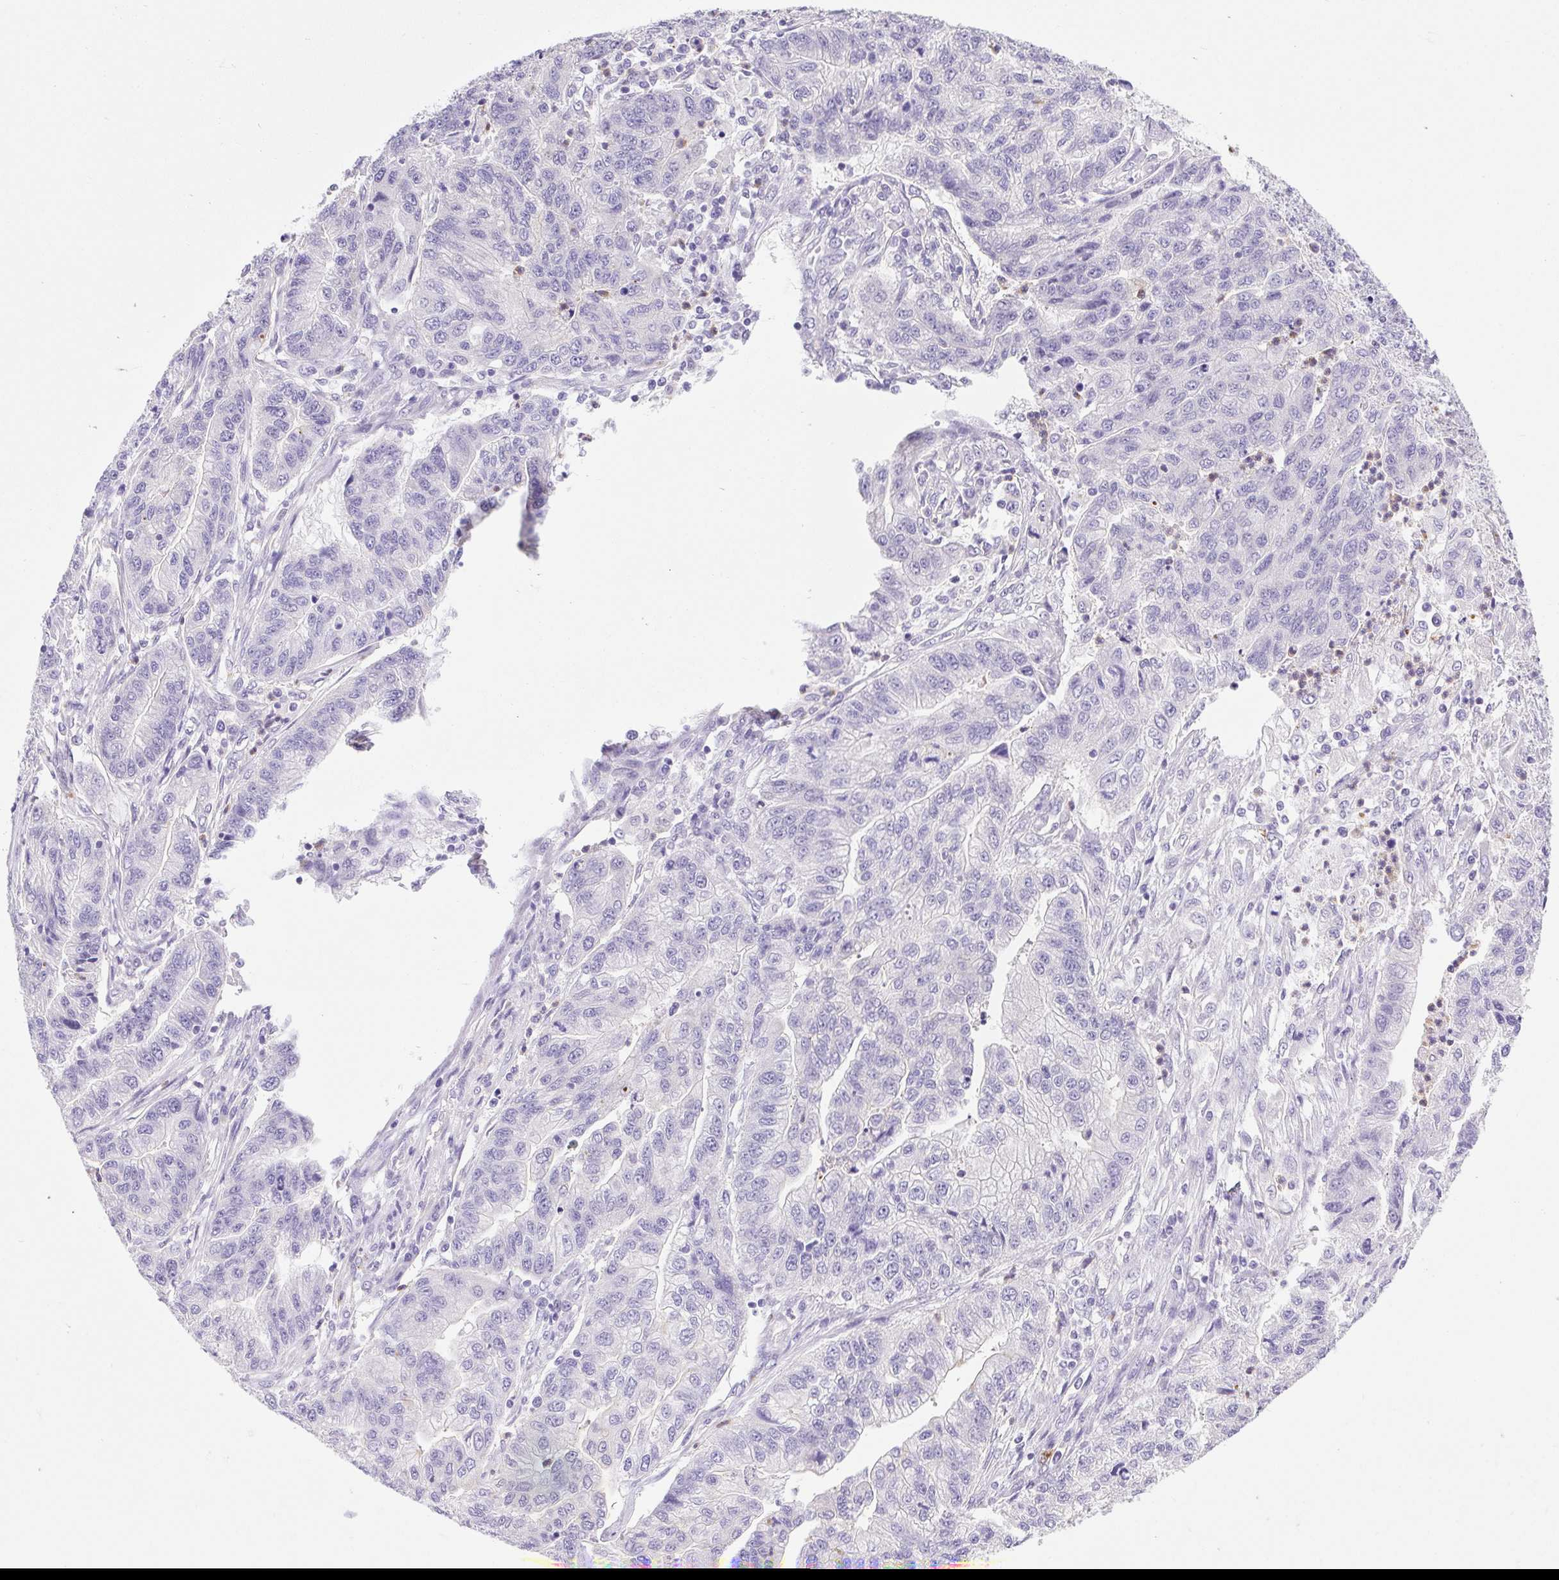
{"staining": {"intensity": "negative", "quantity": "none", "location": "none"}, "tissue": "stomach cancer", "cell_type": "Tumor cells", "image_type": "cancer", "snomed": [{"axis": "morphology", "description": "Adenocarcinoma, NOS"}, {"axis": "topography", "description": "Stomach"}], "caption": "An immunohistochemistry image of stomach adenocarcinoma is shown. There is no staining in tumor cells of stomach adenocarcinoma. The staining is performed using DAB (3,3'-diaminobenzidine) brown chromogen with nuclei counter-stained in using hematoxylin.", "gene": "FAM177B", "patient": {"sex": "male", "age": 83}}